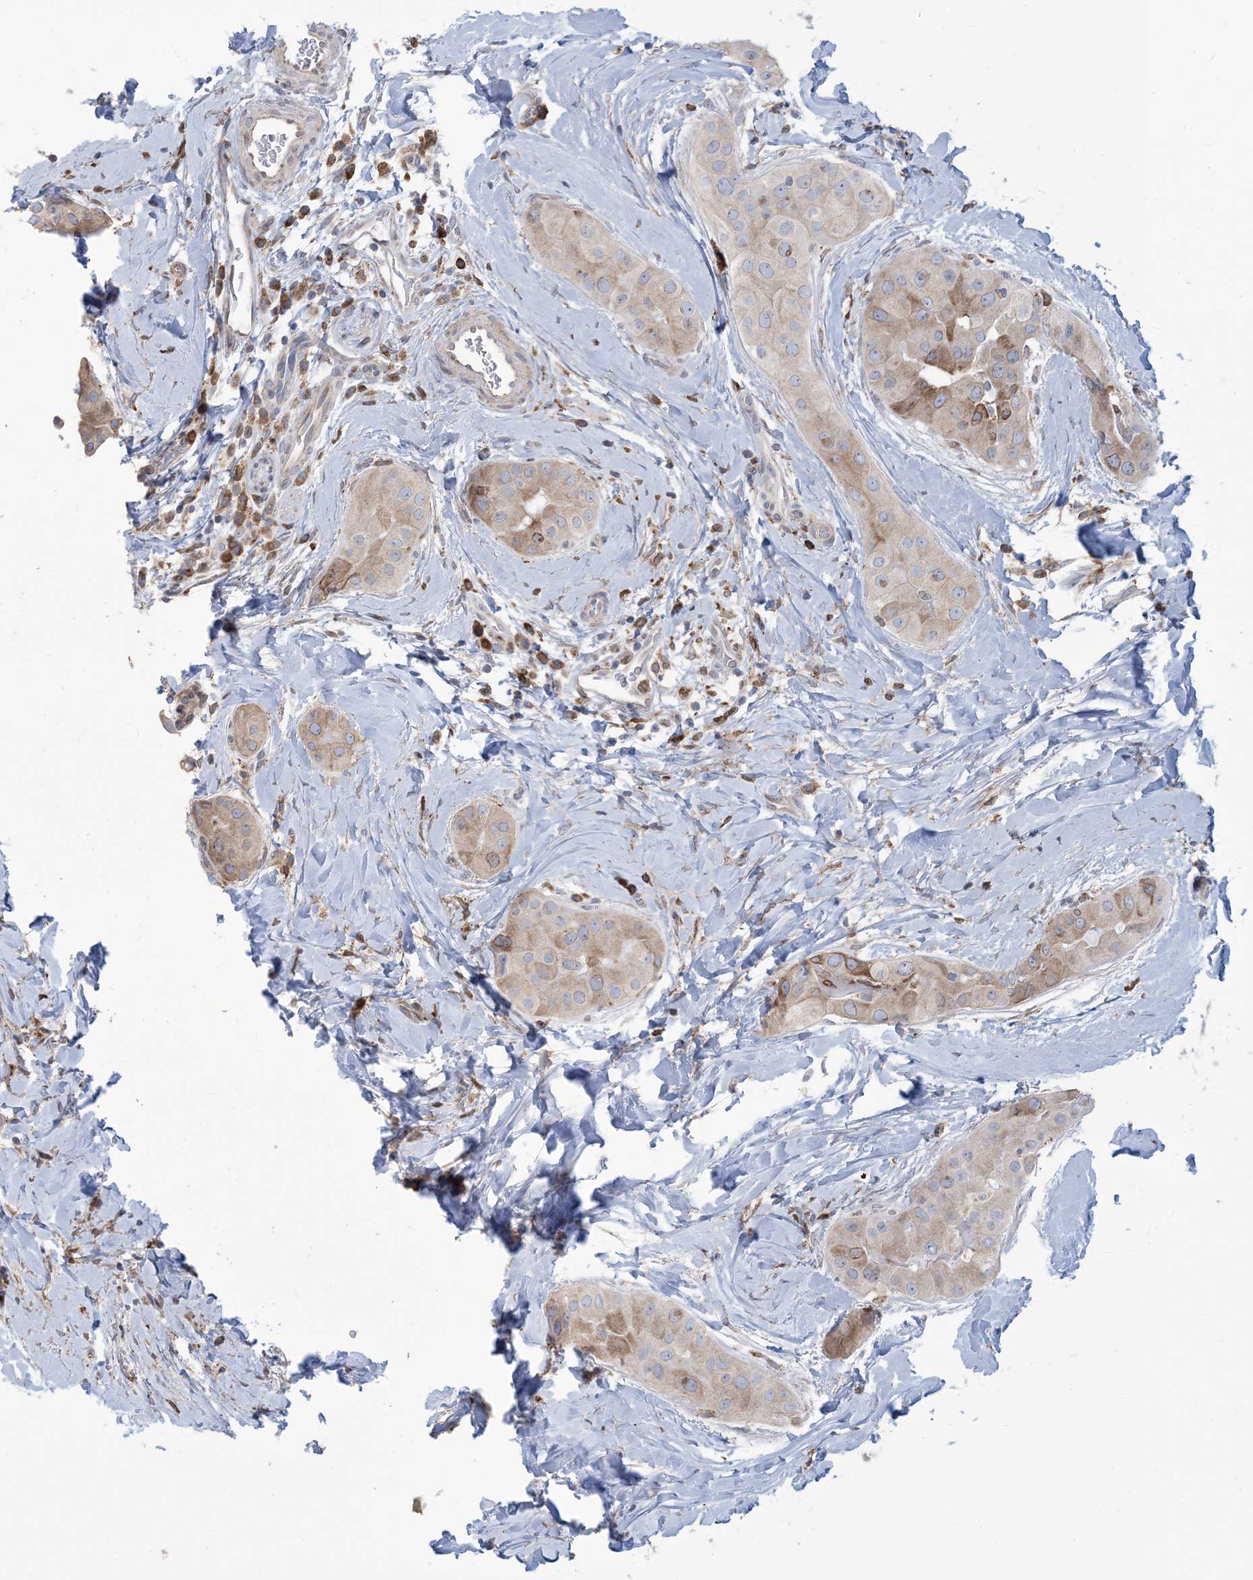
{"staining": {"intensity": "moderate", "quantity": ">75%", "location": "cytoplasmic/membranous"}, "tissue": "thyroid cancer", "cell_type": "Tumor cells", "image_type": "cancer", "snomed": [{"axis": "morphology", "description": "Papillary adenocarcinoma, NOS"}, {"axis": "topography", "description": "Thyroid gland"}], "caption": "Human papillary adenocarcinoma (thyroid) stained with a protein marker exhibits moderate staining in tumor cells.", "gene": "SHANK1", "patient": {"sex": "male", "age": 33}}